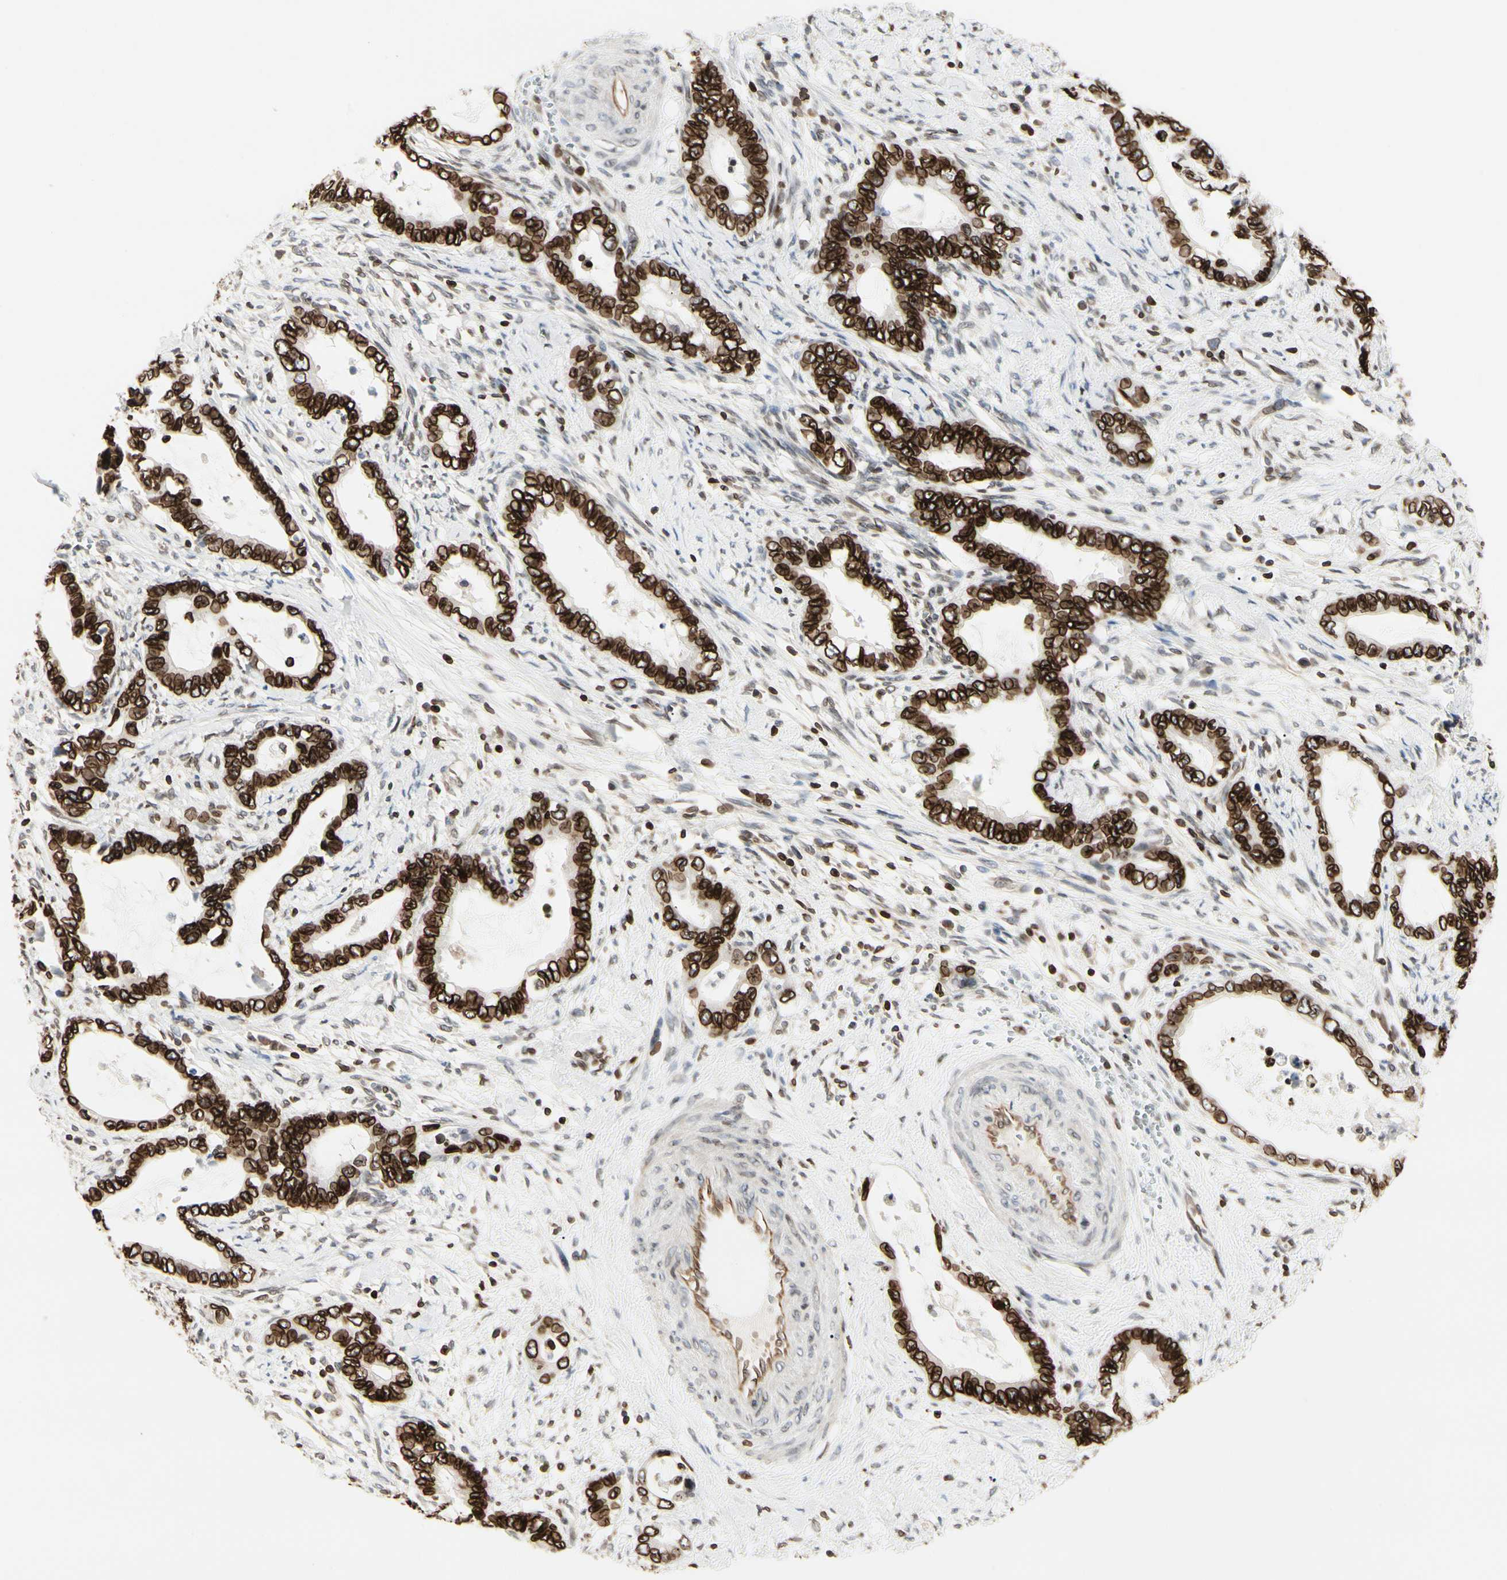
{"staining": {"intensity": "strong", "quantity": ">75%", "location": "cytoplasmic/membranous,nuclear"}, "tissue": "cervical cancer", "cell_type": "Tumor cells", "image_type": "cancer", "snomed": [{"axis": "morphology", "description": "Adenocarcinoma, NOS"}, {"axis": "topography", "description": "Cervix"}], "caption": "This histopathology image demonstrates immunohistochemistry staining of human cervical cancer, with high strong cytoplasmic/membranous and nuclear expression in about >75% of tumor cells.", "gene": "TMPO", "patient": {"sex": "female", "age": 44}}